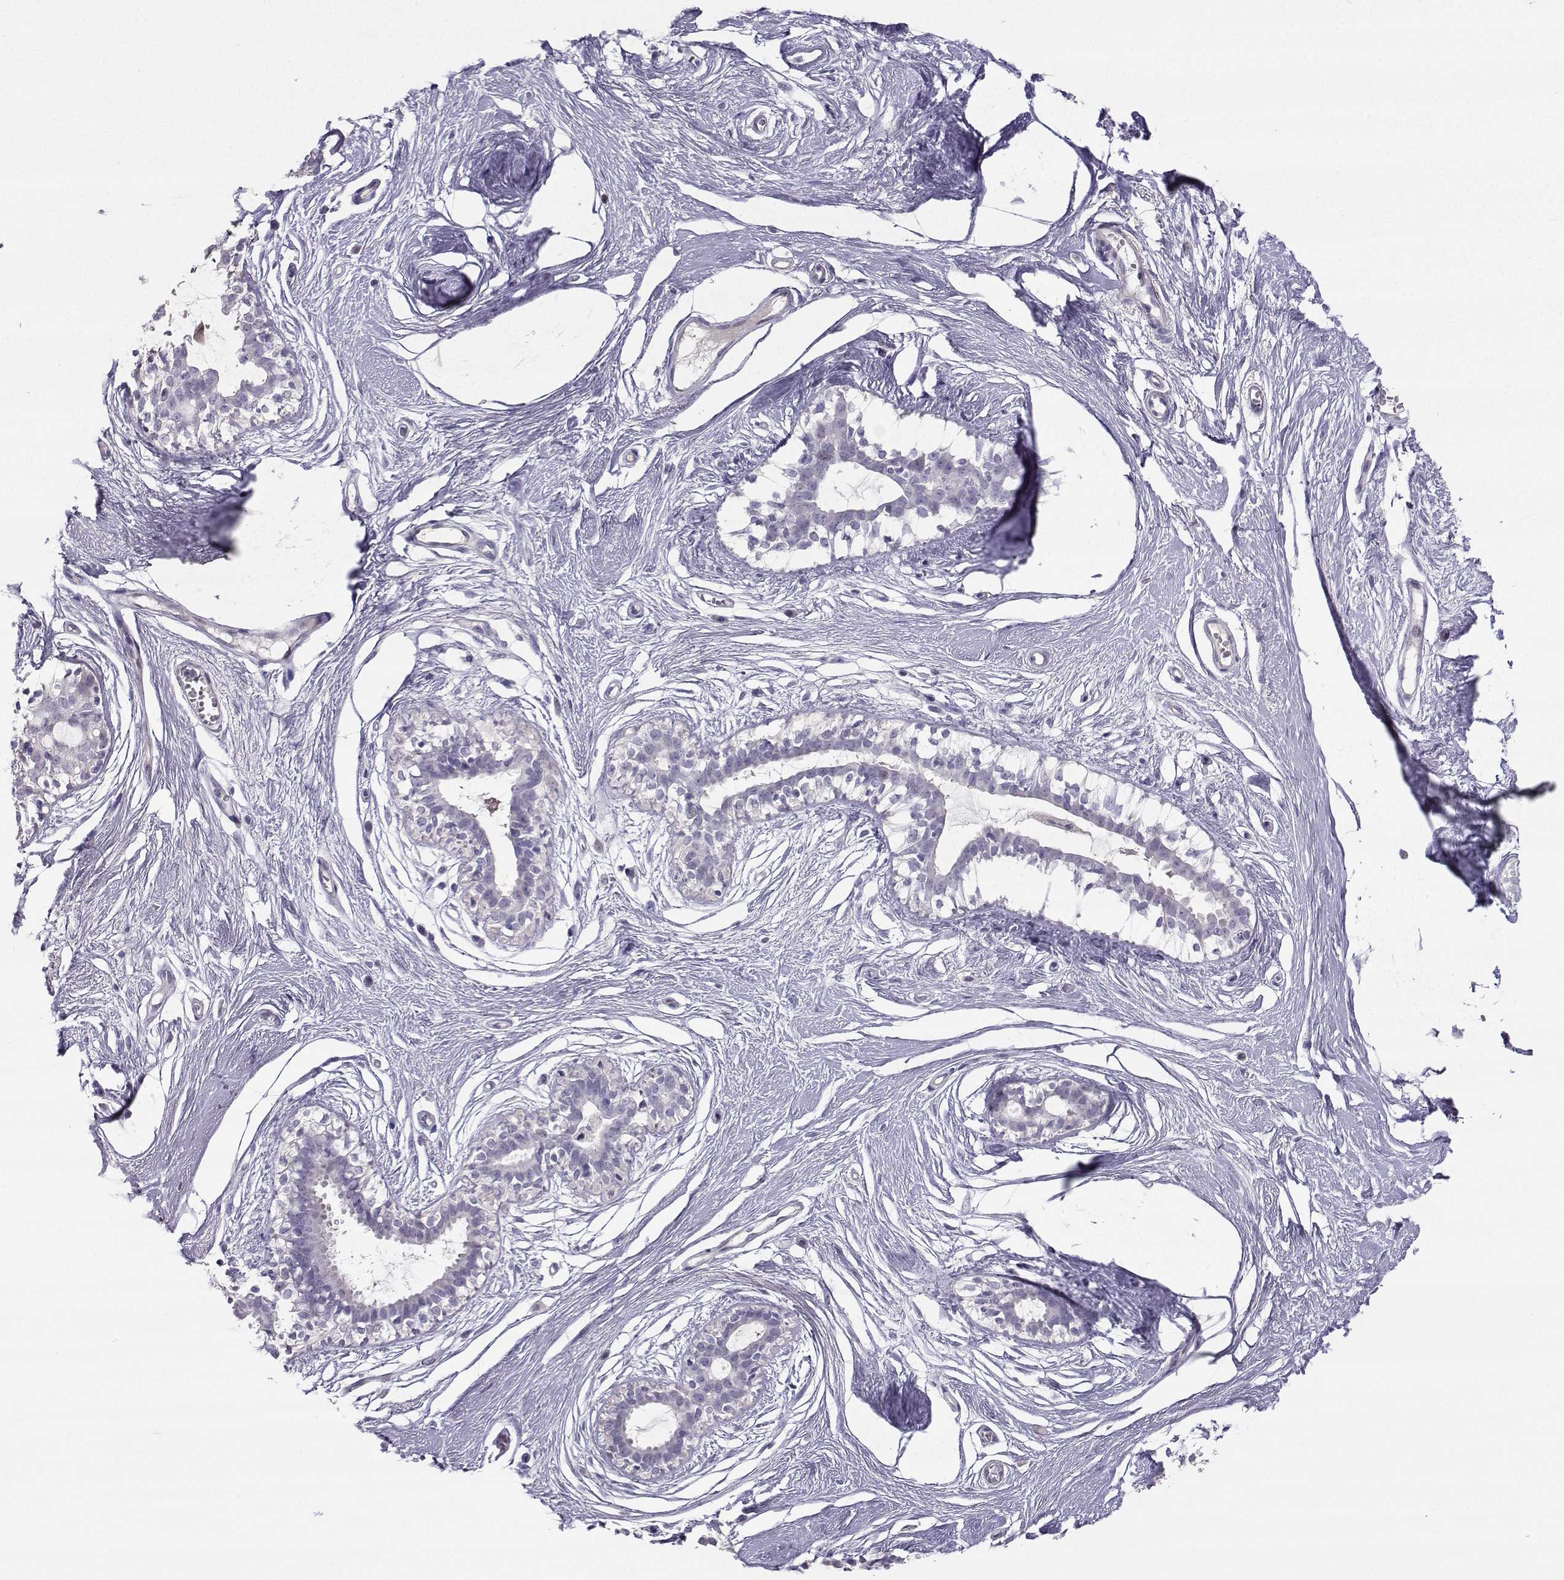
{"staining": {"intensity": "negative", "quantity": "none", "location": "none"}, "tissue": "breast", "cell_type": "Adipocytes", "image_type": "normal", "snomed": [{"axis": "morphology", "description": "Normal tissue, NOS"}, {"axis": "topography", "description": "Breast"}], "caption": "This is a histopathology image of immunohistochemistry staining of normal breast, which shows no positivity in adipocytes.", "gene": "CARTPT", "patient": {"sex": "female", "age": 49}}